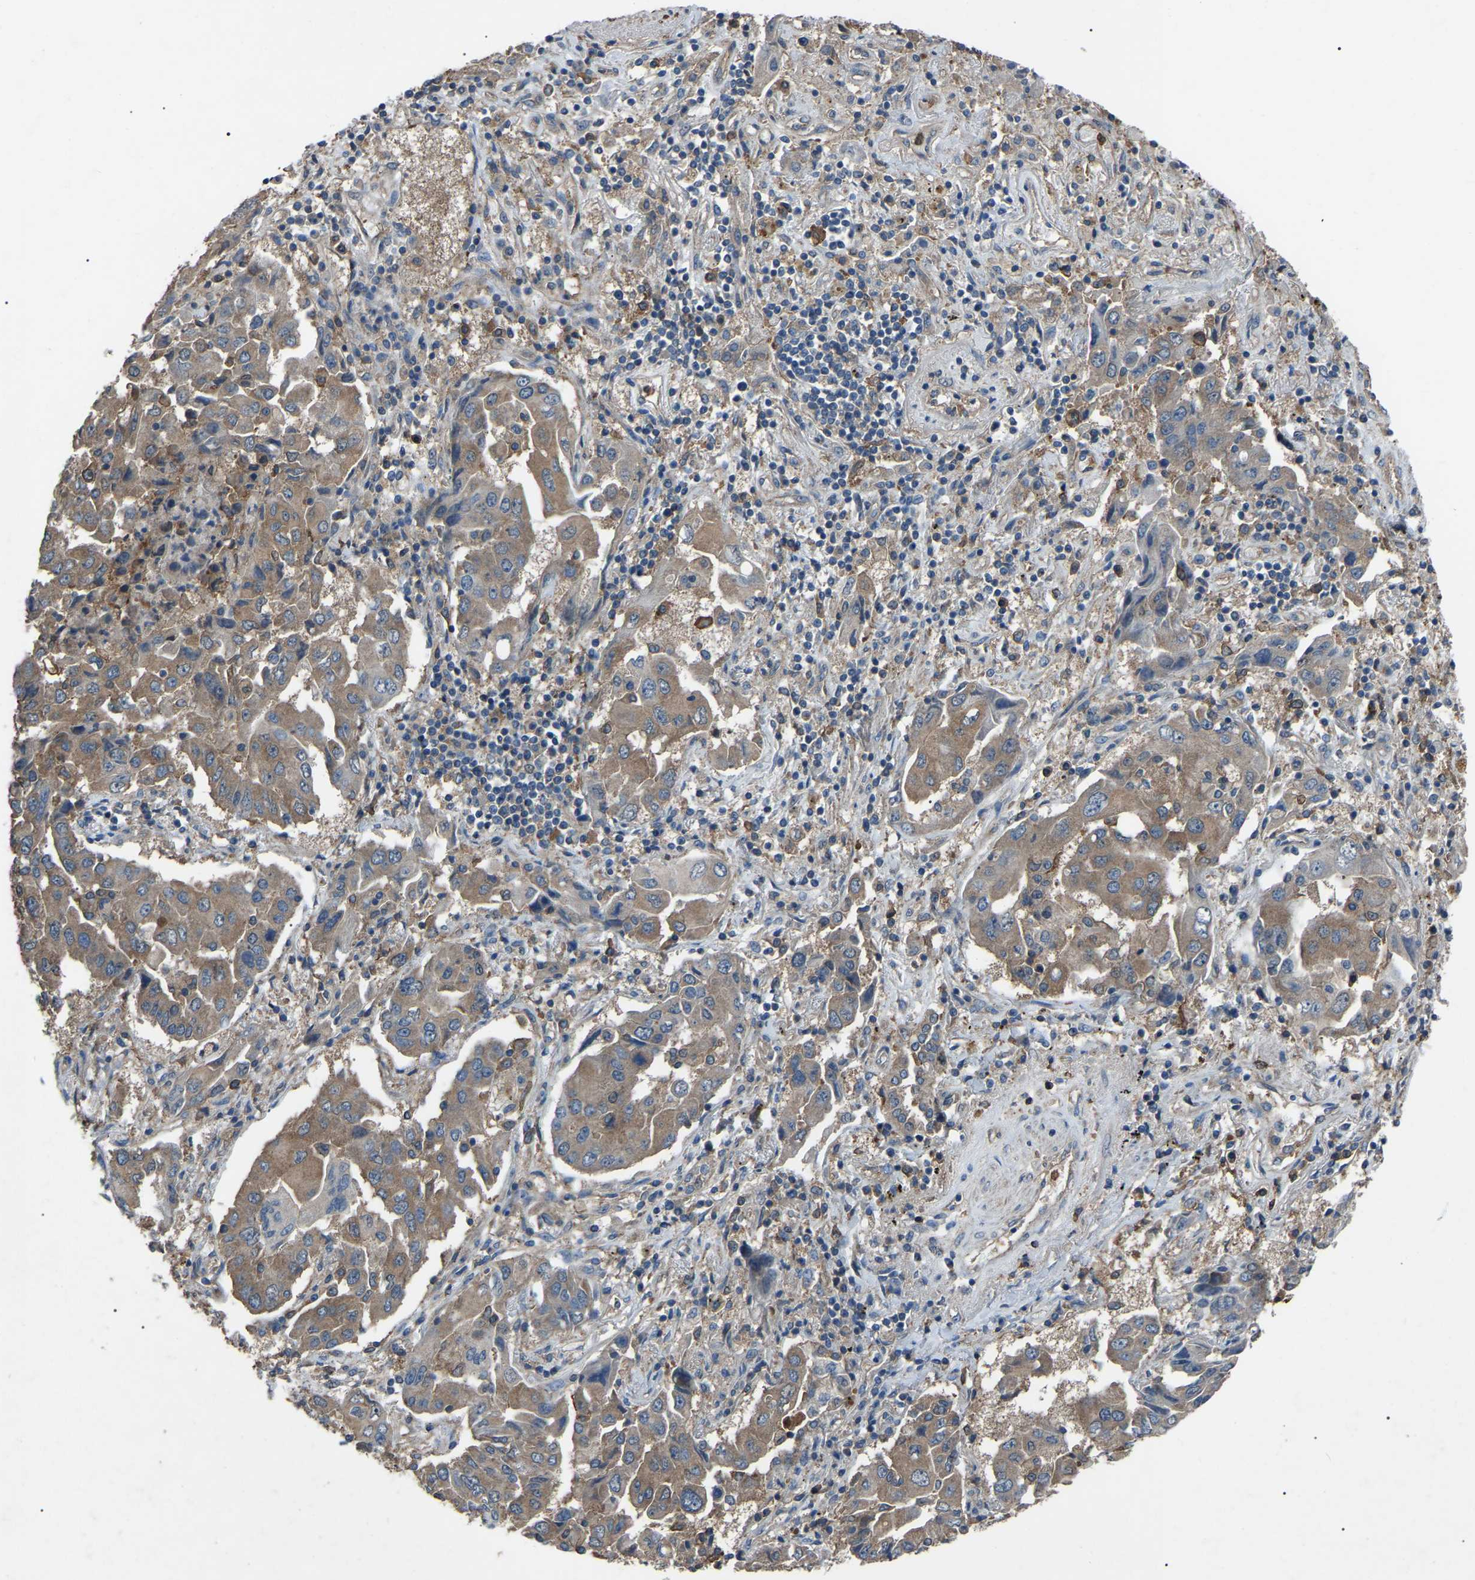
{"staining": {"intensity": "moderate", "quantity": ">75%", "location": "cytoplasmic/membranous"}, "tissue": "lung cancer", "cell_type": "Tumor cells", "image_type": "cancer", "snomed": [{"axis": "morphology", "description": "Adenocarcinoma, NOS"}, {"axis": "topography", "description": "Lung"}], "caption": "Tumor cells reveal medium levels of moderate cytoplasmic/membranous staining in approximately >75% of cells in adenocarcinoma (lung).", "gene": "AIMP1", "patient": {"sex": "female", "age": 65}}